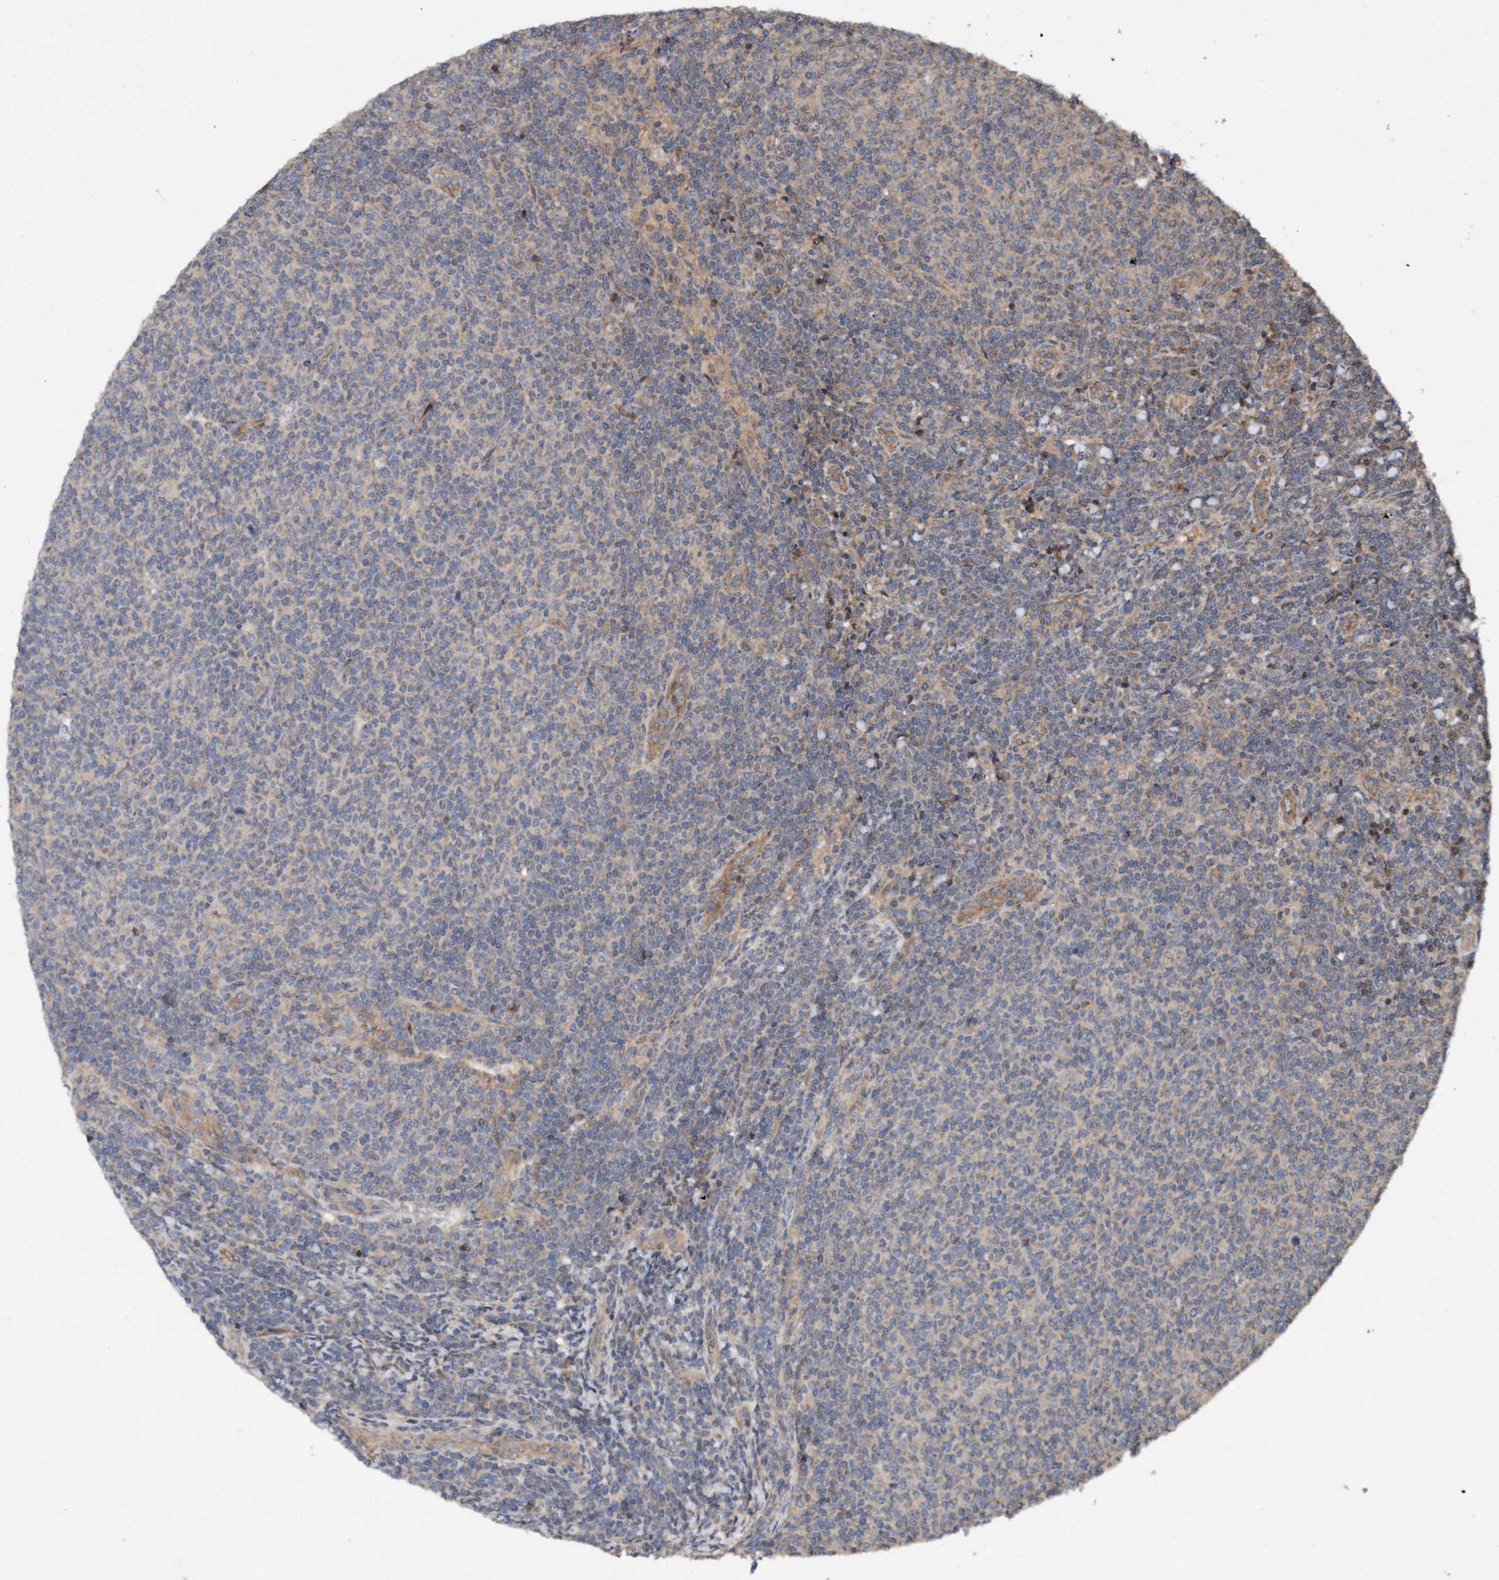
{"staining": {"intensity": "weak", "quantity": "<25%", "location": "cytoplasmic/membranous"}, "tissue": "lymphoma", "cell_type": "Tumor cells", "image_type": "cancer", "snomed": [{"axis": "morphology", "description": "Malignant lymphoma, non-Hodgkin's type, Low grade"}, {"axis": "topography", "description": "Lymph node"}], "caption": "There is no significant staining in tumor cells of lymphoma. (DAB (3,3'-diaminobenzidine) immunohistochemistry, high magnification).", "gene": "MLXIP", "patient": {"sex": "male", "age": 66}}